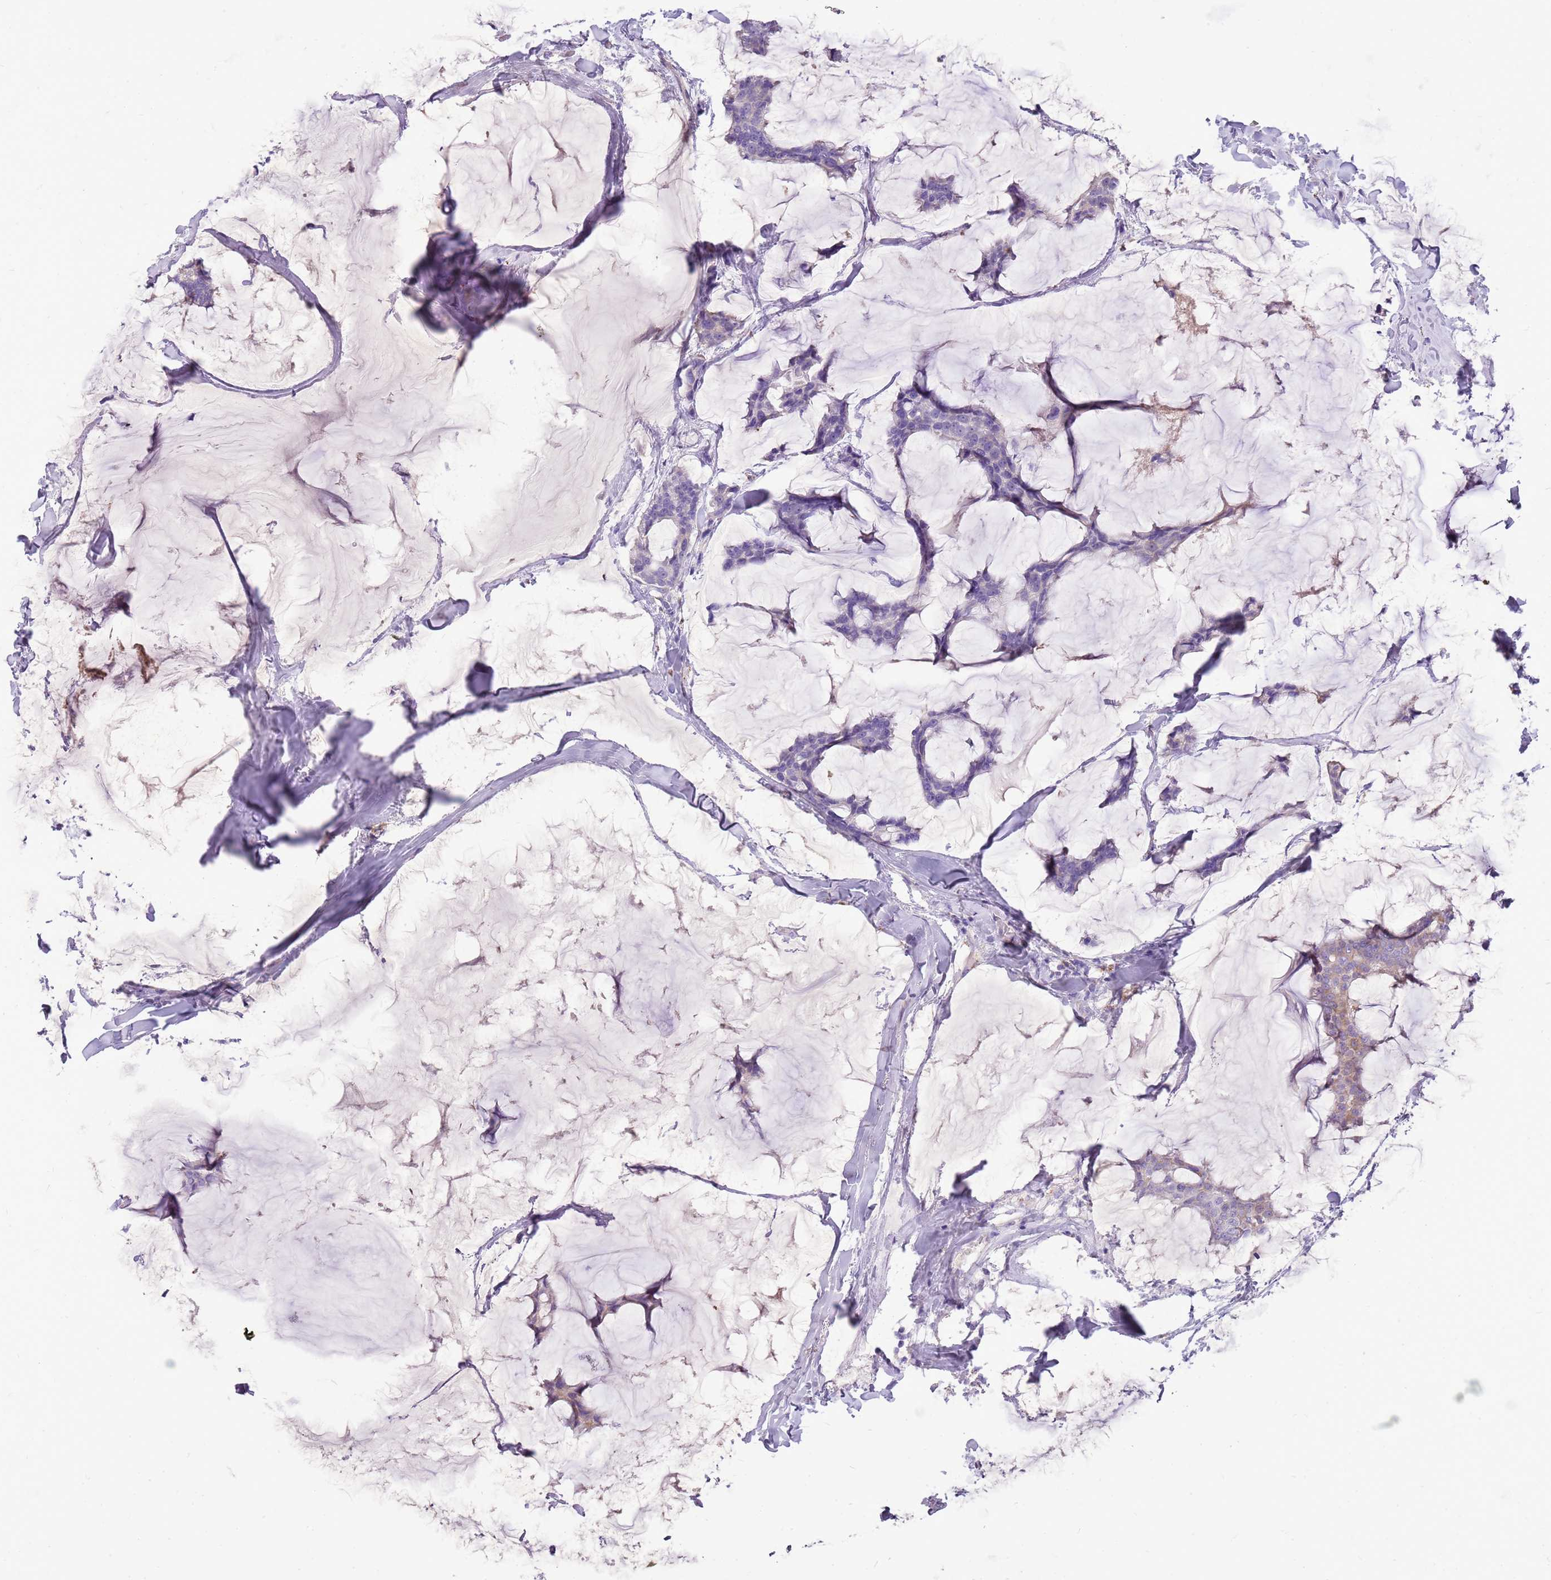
{"staining": {"intensity": "negative", "quantity": "none", "location": "none"}, "tissue": "breast cancer", "cell_type": "Tumor cells", "image_type": "cancer", "snomed": [{"axis": "morphology", "description": "Duct carcinoma"}, {"axis": "topography", "description": "Breast"}], "caption": "Immunohistochemical staining of breast intraductal carcinoma reveals no significant expression in tumor cells. The staining is performed using DAB (3,3'-diaminobenzidine) brown chromogen with nuclei counter-stained in using hematoxylin.", "gene": "NTN4", "patient": {"sex": "female", "age": 93}}